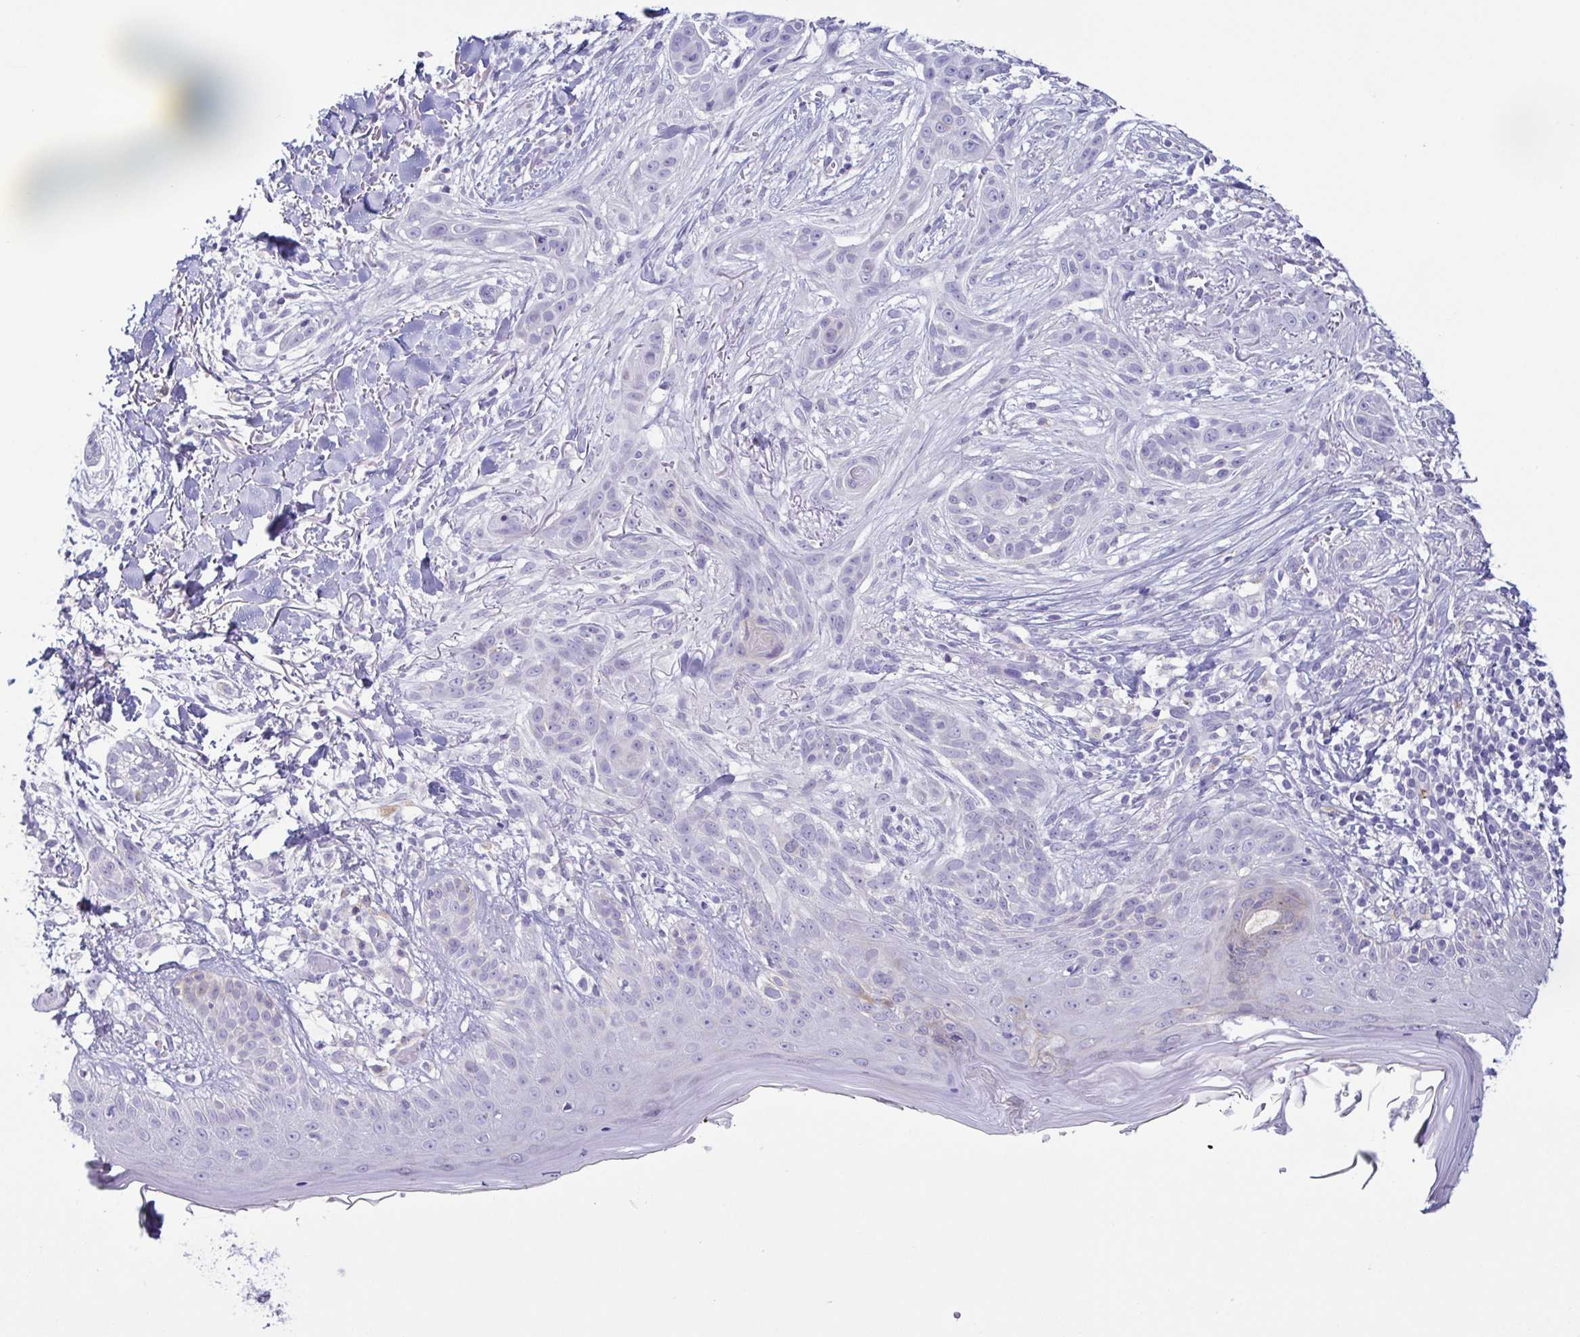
{"staining": {"intensity": "negative", "quantity": "none", "location": "none"}, "tissue": "skin cancer", "cell_type": "Tumor cells", "image_type": "cancer", "snomed": [{"axis": "morphology", "description": "Basal cell carcinoma"}, {"axis": "morphology", "description": "BCC, high aggressive"}, {"axis": "topography", "description": "Skin"}], "caption": "The histopathology image displays no significant positivity in tumor cells of basal cell carcinoma (skin).", "gene": "ATP6V1G2", "patient": {"sex": "male", "age": 64}}